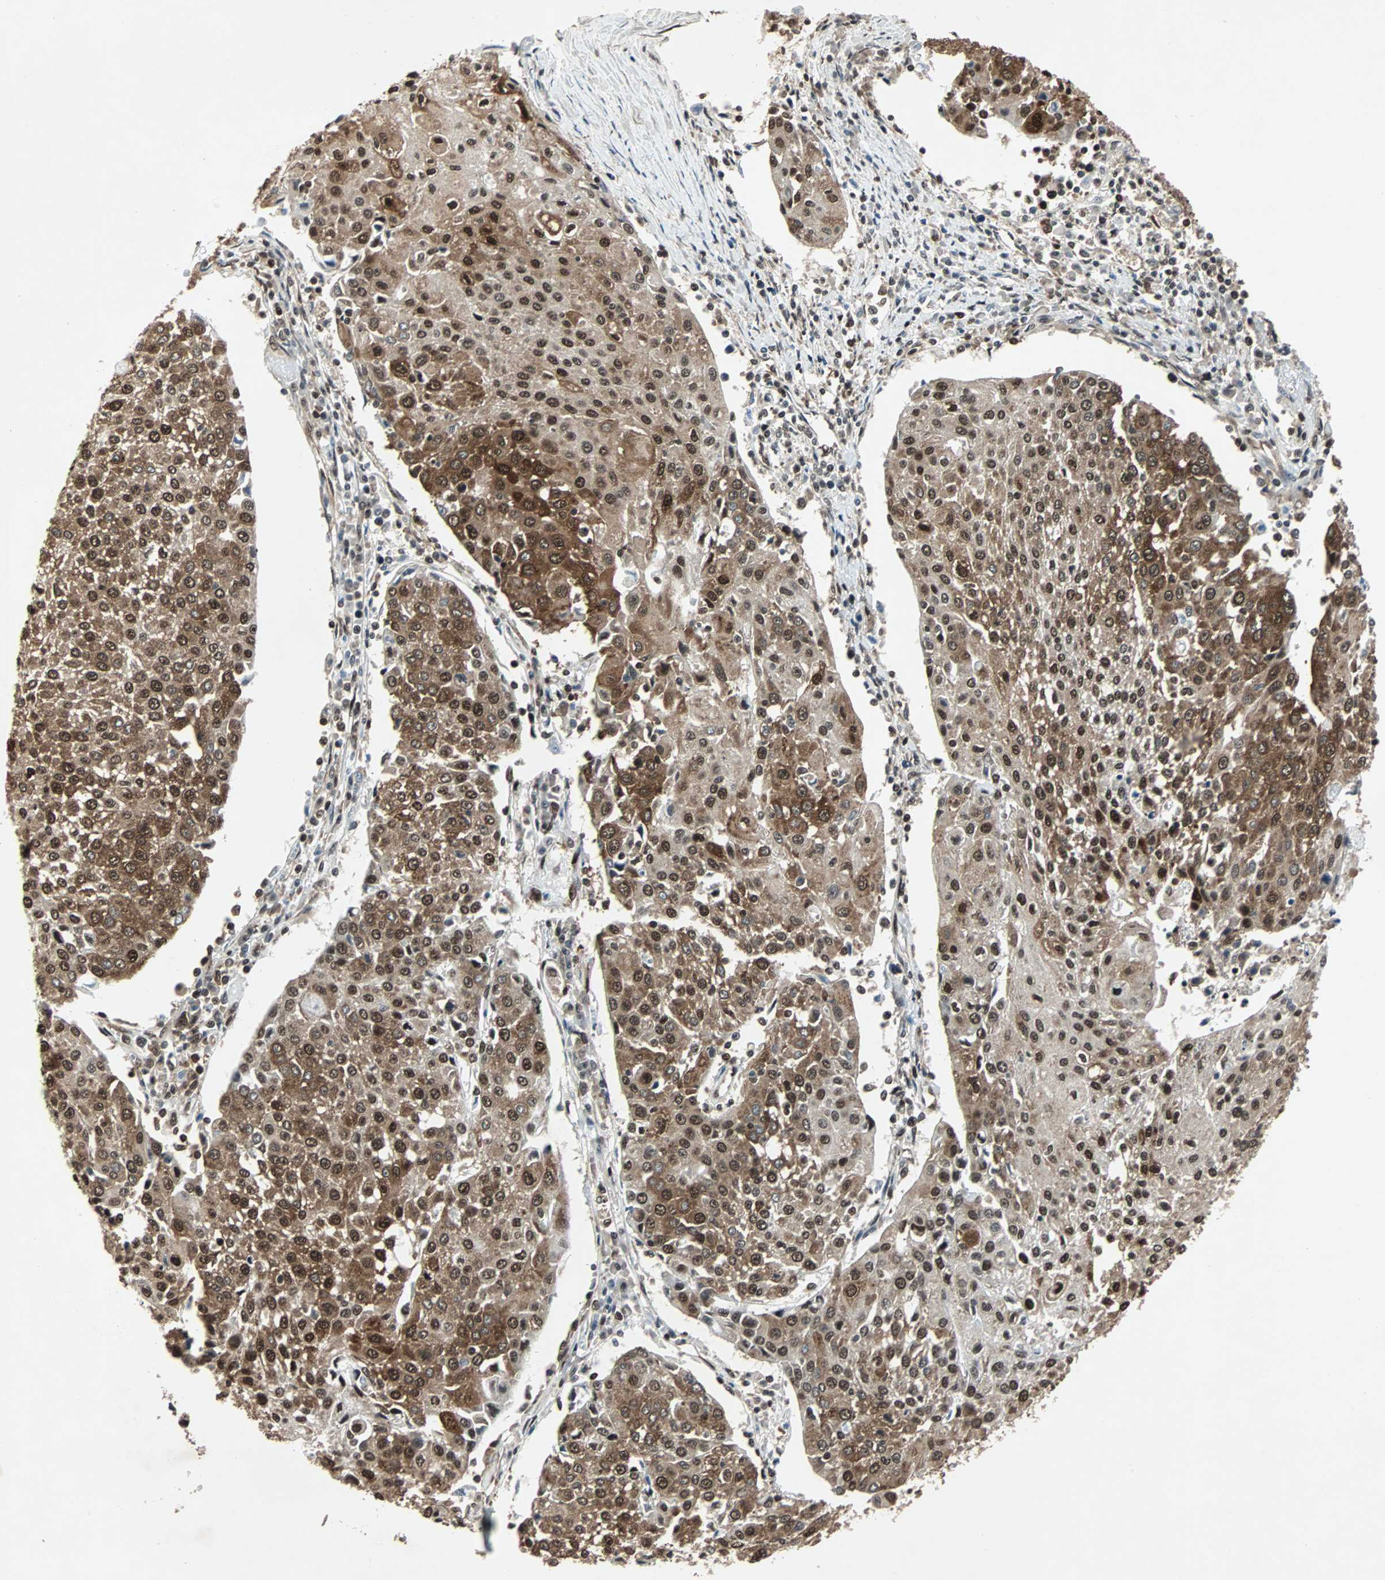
{"staining": {"intensity": "strong", "quantity": ">75%", "location": "cytoplasmic/membranous,nuclear"}, "tissue": "urothelial cancer", "cell_type": "Tumor cells", "image_type": "cancer", "snomed": [{"axis": "morphology", "description": "Urothelial carcinoma, High grade"}, {"axis": "topography", "description": "Urinary bladder"}], "caption": "Protein positivity by immunohistochemistry (IHC) displays strong cytoplasmic/membranous and nuclear staining in about >75% of tumor cells in urothelial cancer.", "gene": "ACLY", "patient": {"sex": "female", "age": 85}}